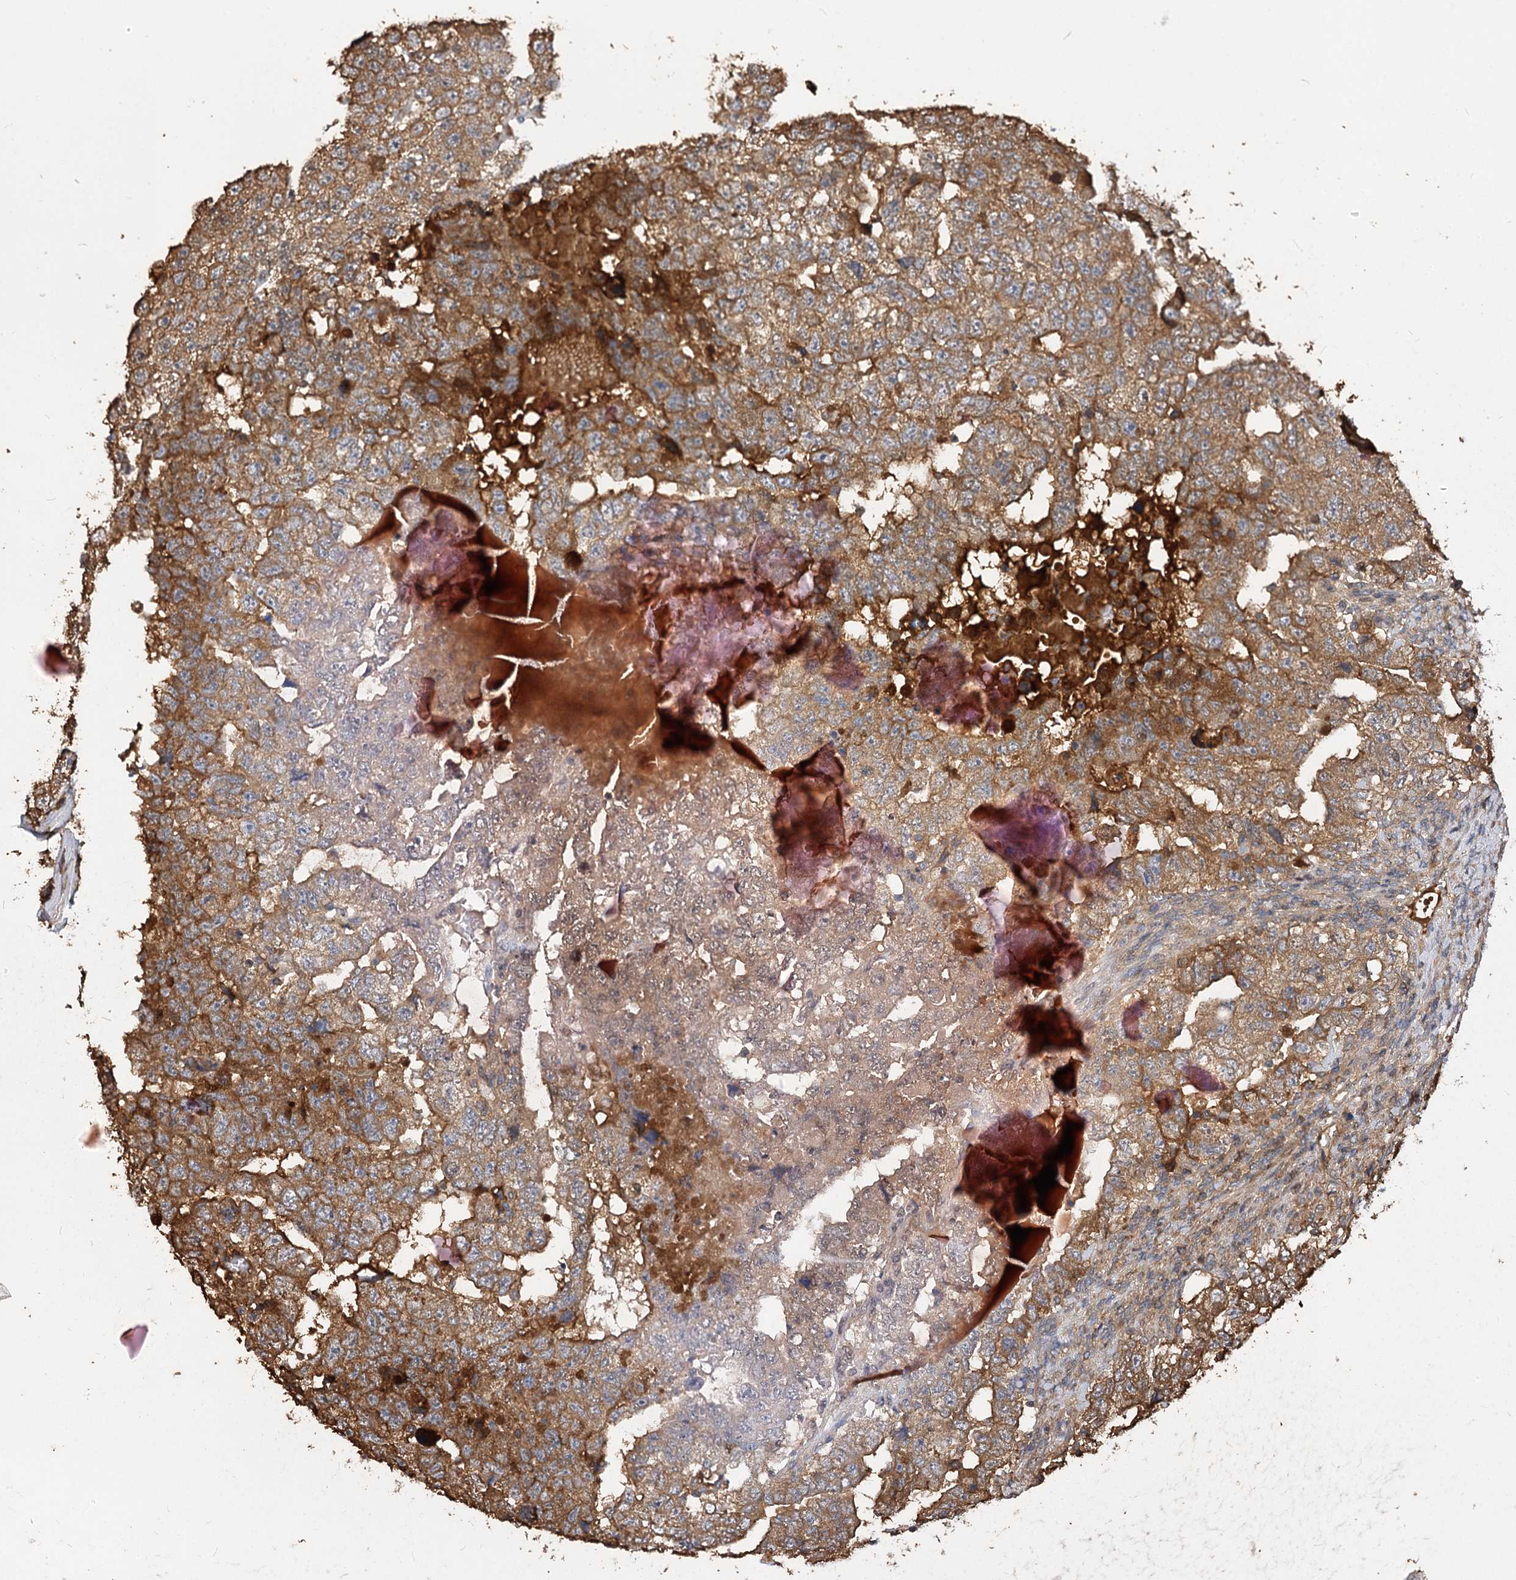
{"staining": {"intensity": "moderate", "quantity": ">75%", "location": "cytoplasmic/membranous"}, "tissue": "testis cancer", "cell_type": "Tumor cells", "image_type": "cancer", "snomed": [{"axis": "morphology", "description": "Carcinoma, Embryonal, NOS"}, {"axis": "topography", "description": "Testis"}], "caption": "Testis embryonal carcinoma stained with immunohistochemistry (IHC) demonstrates moderate cytoplasmic/membranous positivity in about >75% of tumor cells. (Stains: DAB in brown, nuclei in blue, Microscopy: brightfield microscopy at high magnification).", "gene": "ARL13A", "patient": {"sex": "male", "age": 36}}